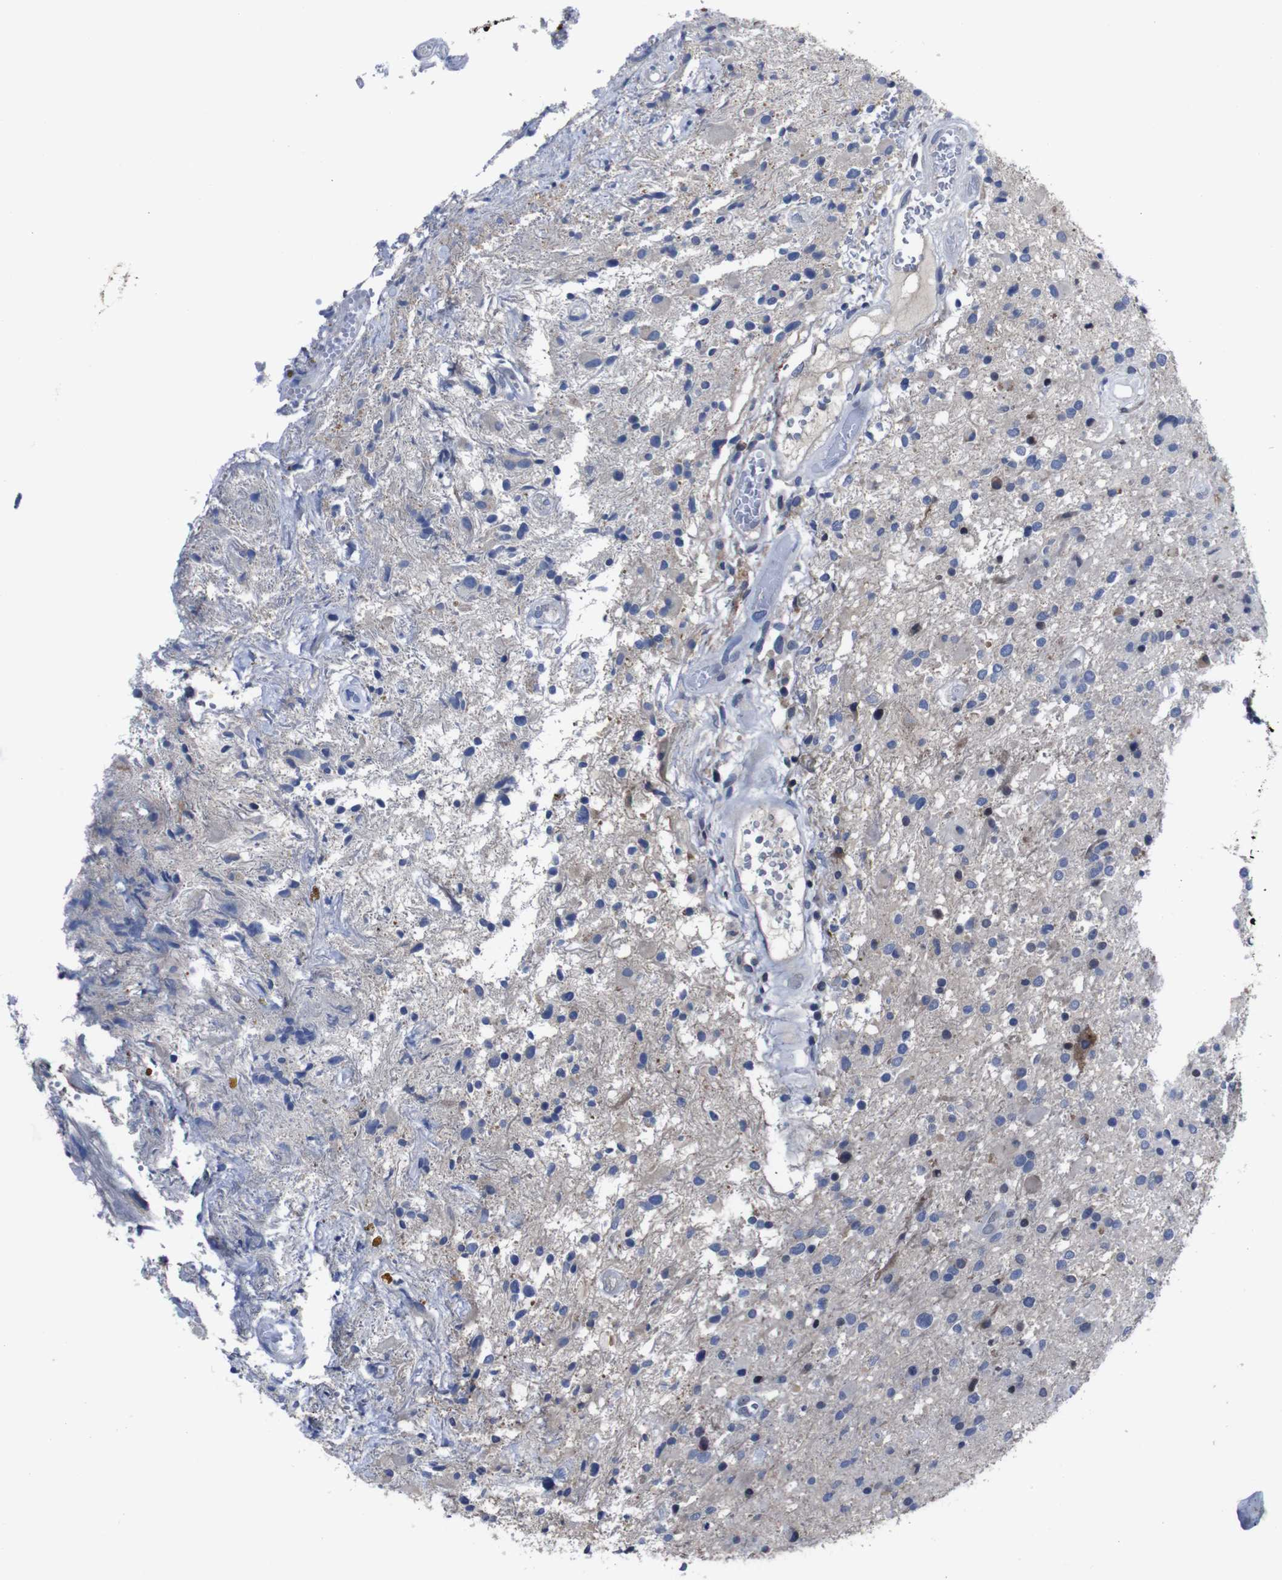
{"staining": {"intensity": "weak", "quantity": "<25%", "location": "cytoplasmic/membranous"}, "tissue": "glioma", "cell_type": "Tumor cells", "image_type": "cancer", "snomed": [{"axis": "morphology", "description": "Glioma, malignant, High grade"}, {"axis": "topography", "description": "Brain"}], "caption": "Tumor cells are negative for brown protein staining in malignant high-grade glioma. (DAB immunohistochemistry with hematoxylin counter stain).", "gene": "SEMA4B", "patient": {"sex": "male", "age": 33}}